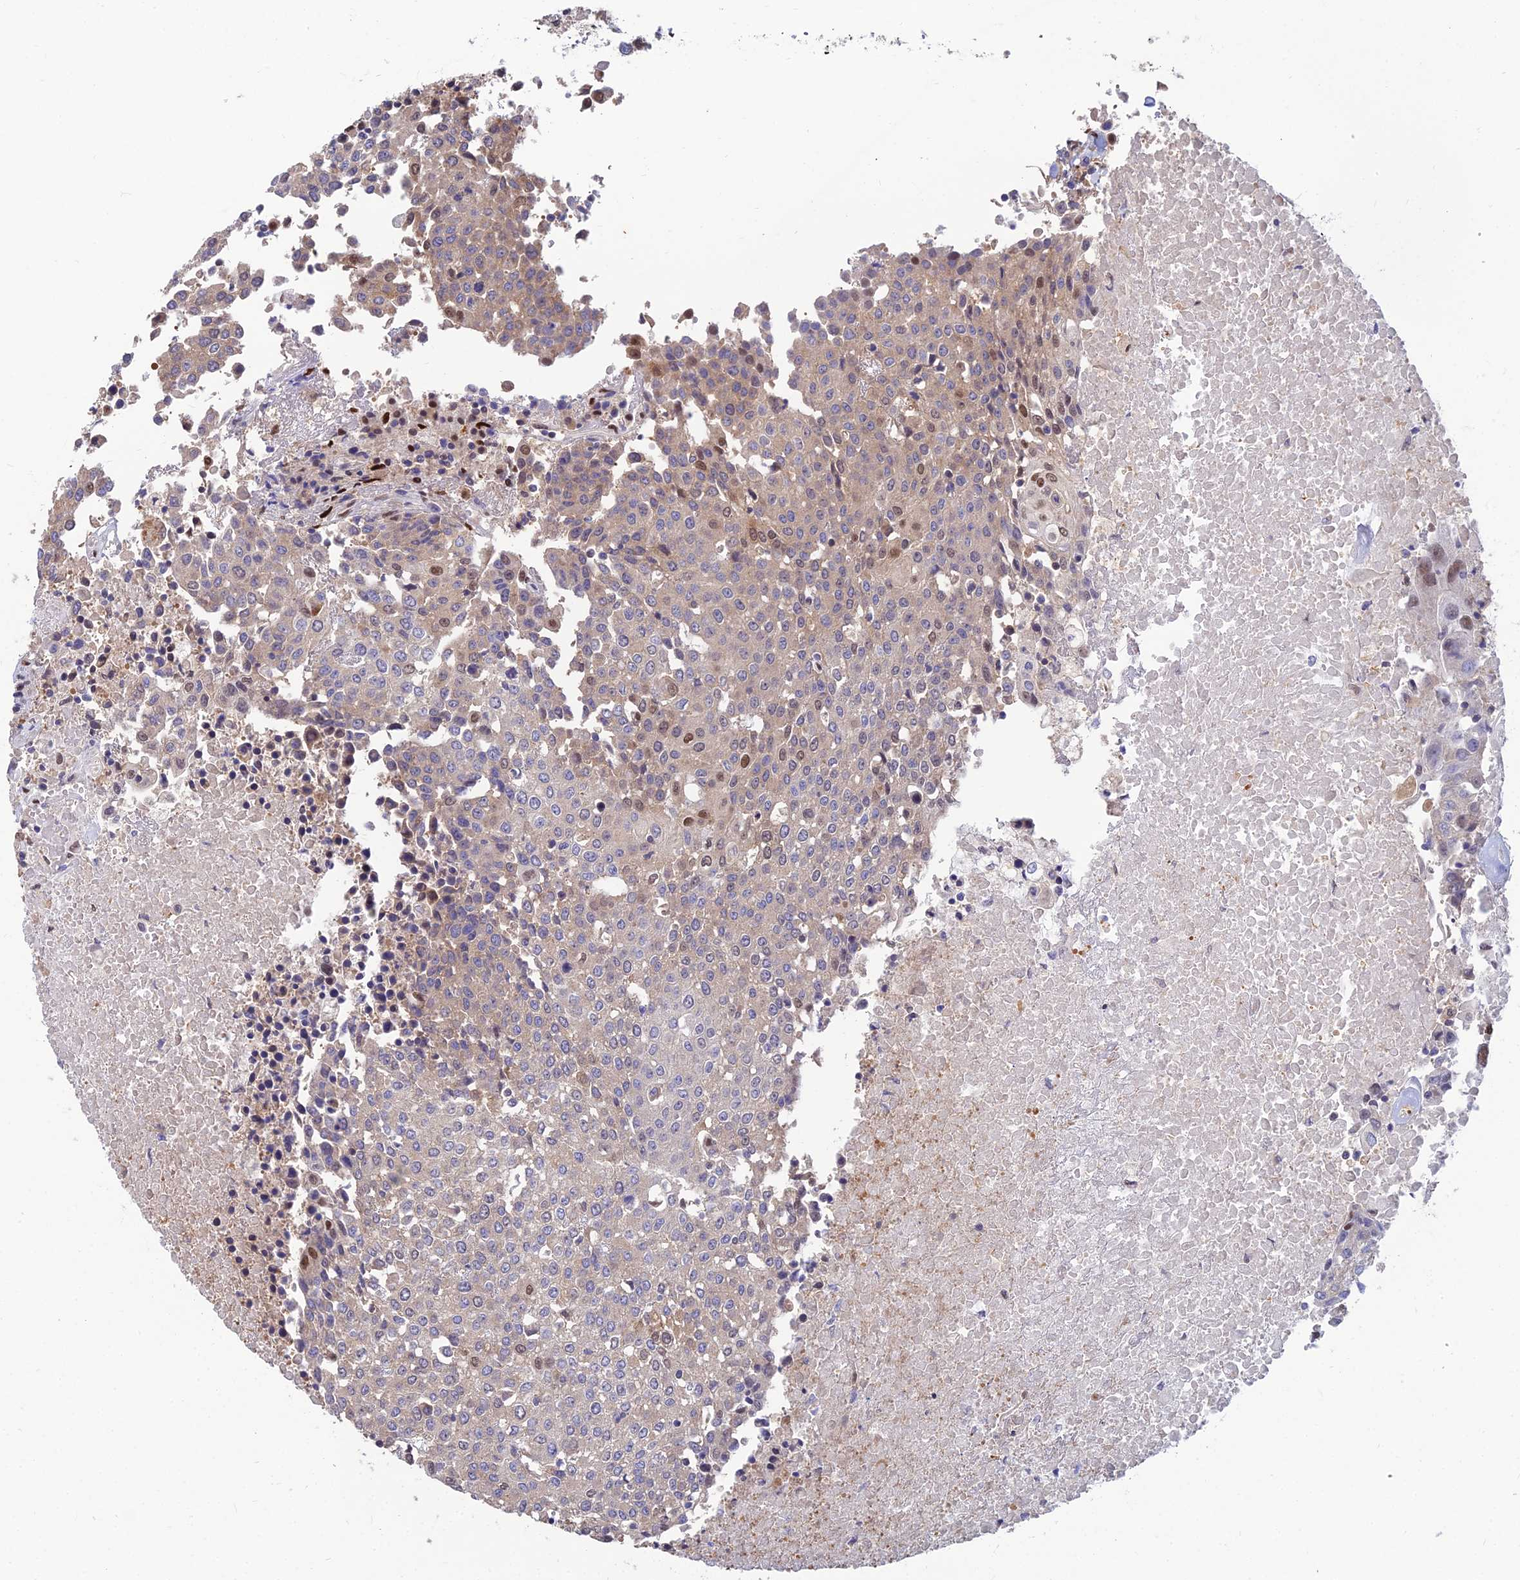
{"staining": {"intensity": "moderate", "quantity": "<25%", "location": "cytoplasmic/membranous,nuclear"}, "tissue": "urothelial cancer", "cell_type": "Tumor cells", "image_type": "cancer", "snomed": [{"axis": "morphology", "description": "Urothelial carcinoma, High grade"}, {"axis": "topography", "description": "Urinary bladder"}], "caption": "High-magnification brightfield microscopy of urothelial carcinoma (high-grade) stained with DAB (brown) and counterstained with hematoxylin (blue). tumor cells exhibit moderate cytoplasmic/membranous and nuclear staining is identified in about<25% of cells.", "gene": "DNPEP", "patient": {"sex": "female", "age": 85}}